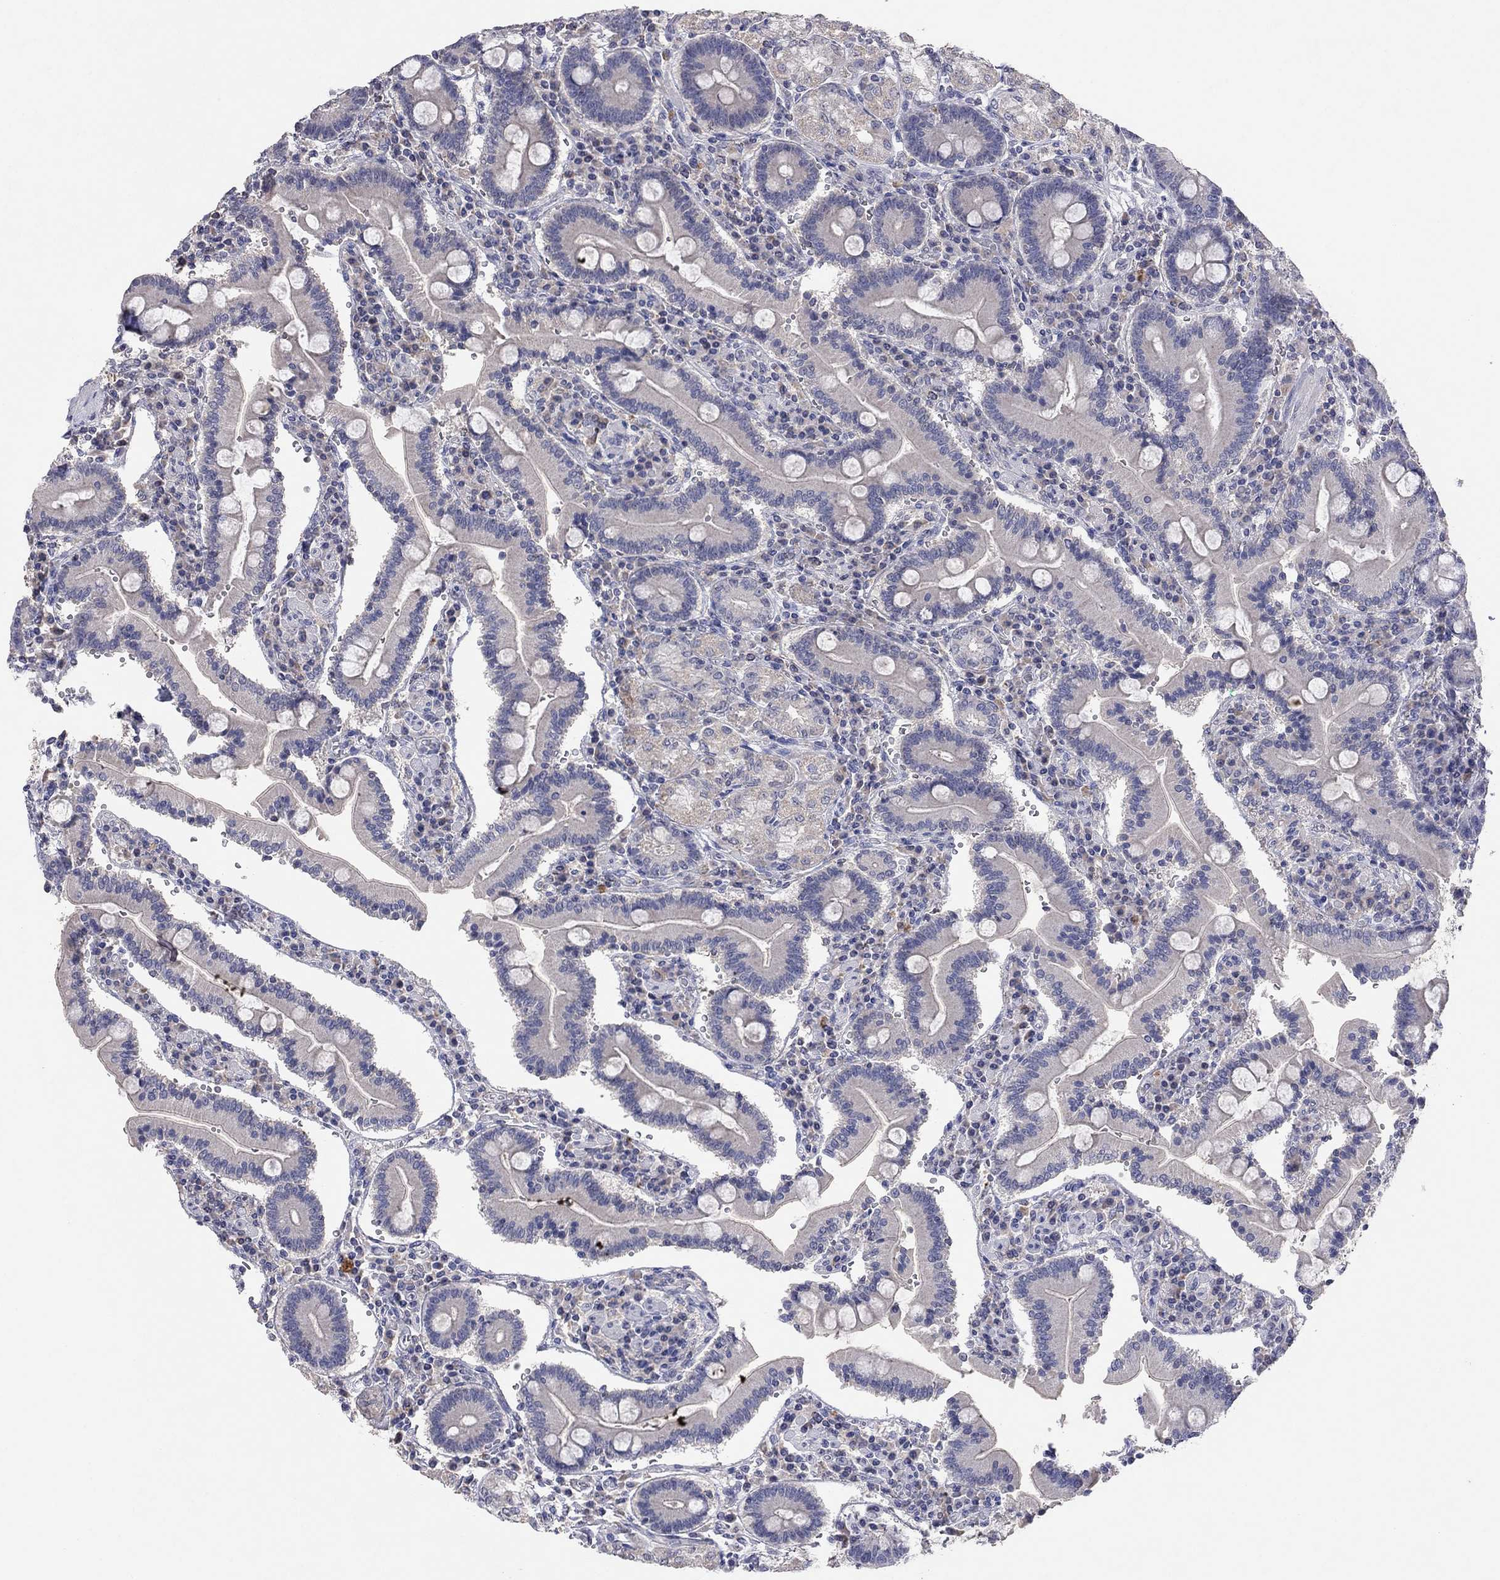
{"staining": {"intensity": "negative", "quantity": "none", "location": "none"}, "tissue": "duodenum", "cell_type": "Glandular cells", "image_type": "normal", "snomed": [{"axis": "morphology", "description": "Normal tissue, NOS"}, {"axis": "topography", "description": "Duodenum"}], "caption": "DAB immunohistochemical staining of benign human duodenum exhibits no significant expression in glandular cells. (Immunohistochemistry, brightfield microscopy, high magnification).", "gene": "MMP13", "patient": {"sex": "female", "age": 62}}